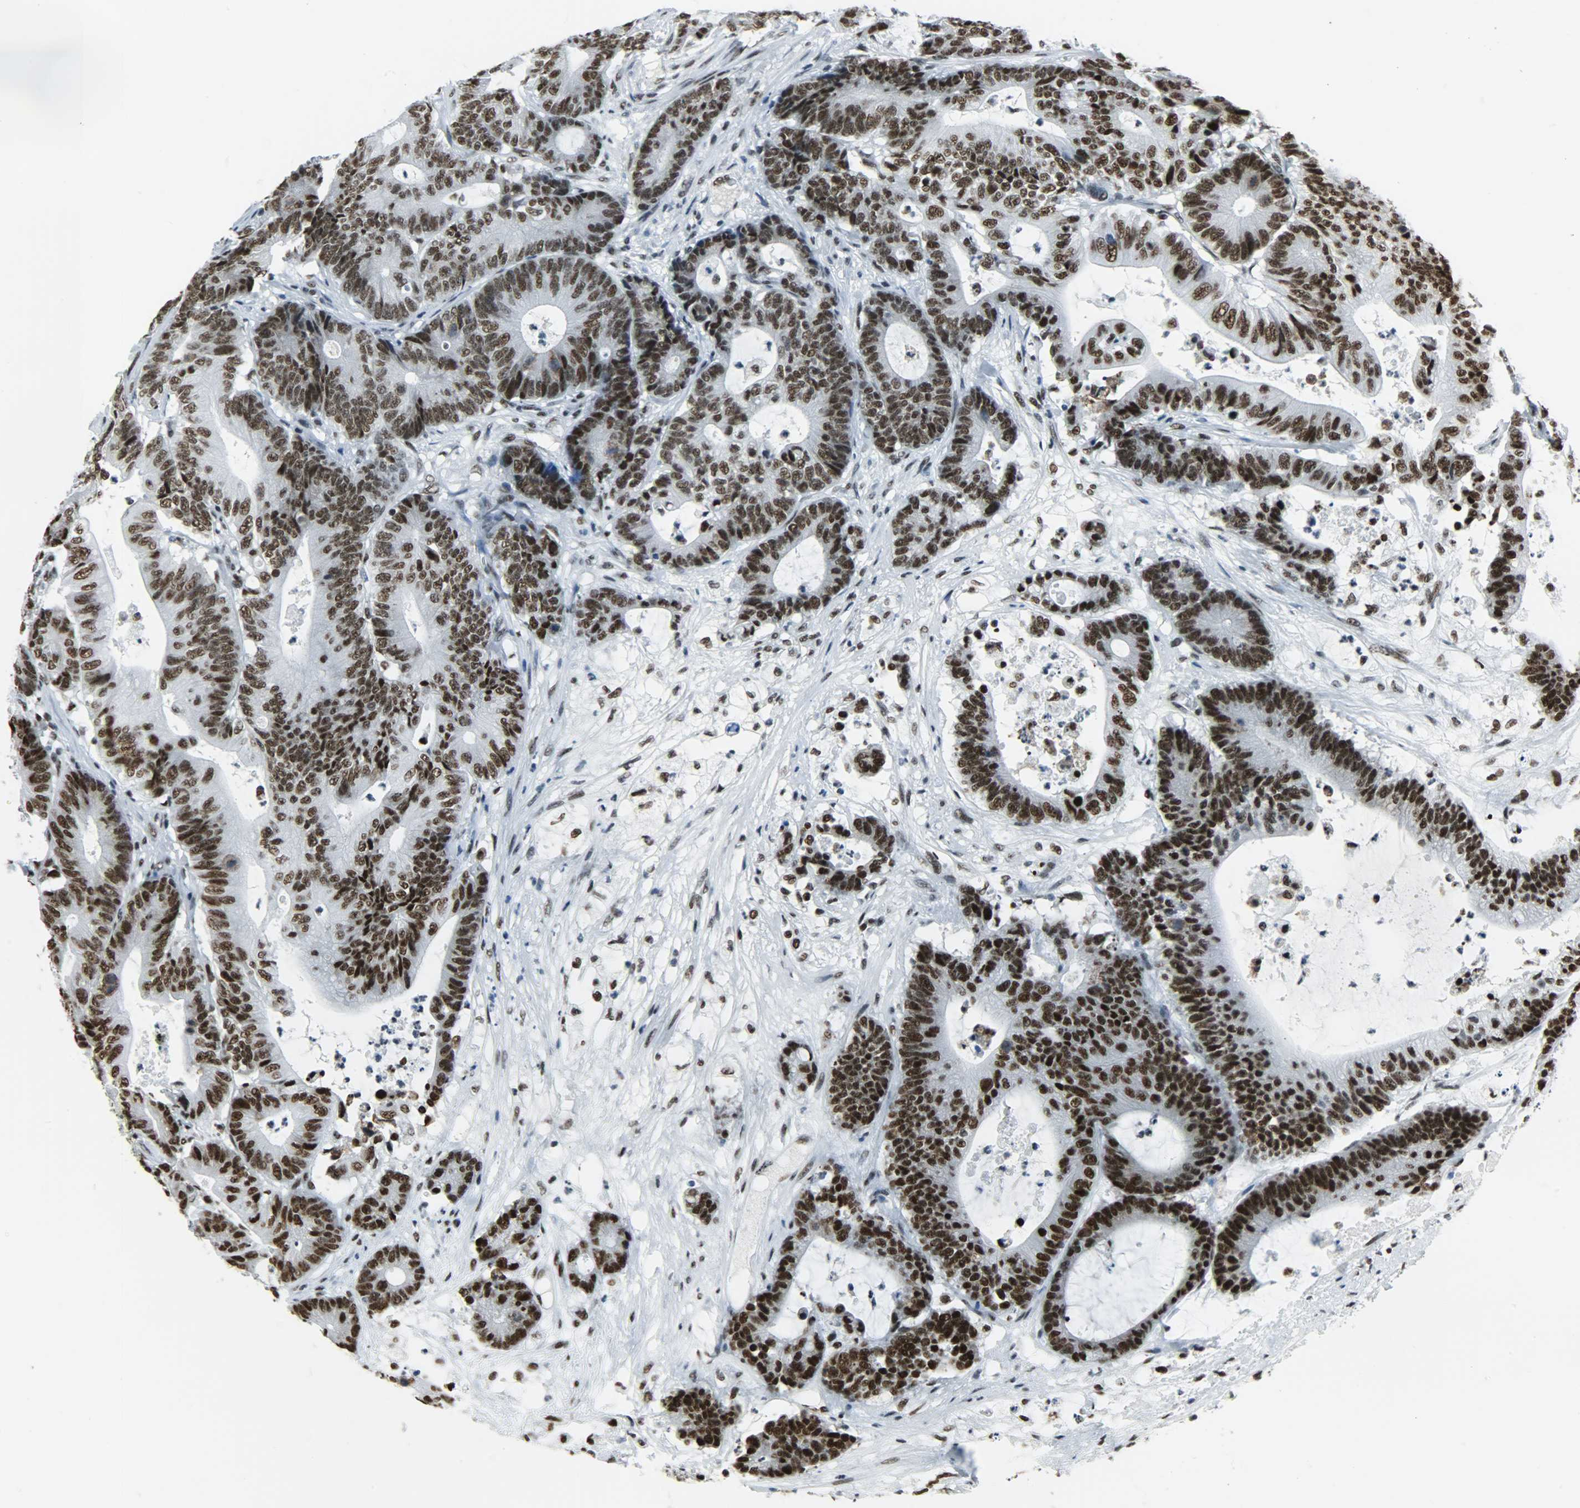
{"staining": {"intensity": "strong", "quantity": ">75%", "location": "nuclear"}, "tissue": "colorectal cancer", "cell_type": "Tumor cells", "image_type": "cancer", "snomed": [{"axis": "morphology", "description": "Adenocarcinoma, NOS"}, {"axis": "topography", "description": "Colon"}], "caption": "DAB (3,3'-diaminobenzidine) immunohistochemical staining of human colorectal cancer shows strong nuclear protein staining in about >75% of tumor cells.", "gene": "SNRPA", "patient": {"sex": "female", "age": 84}}